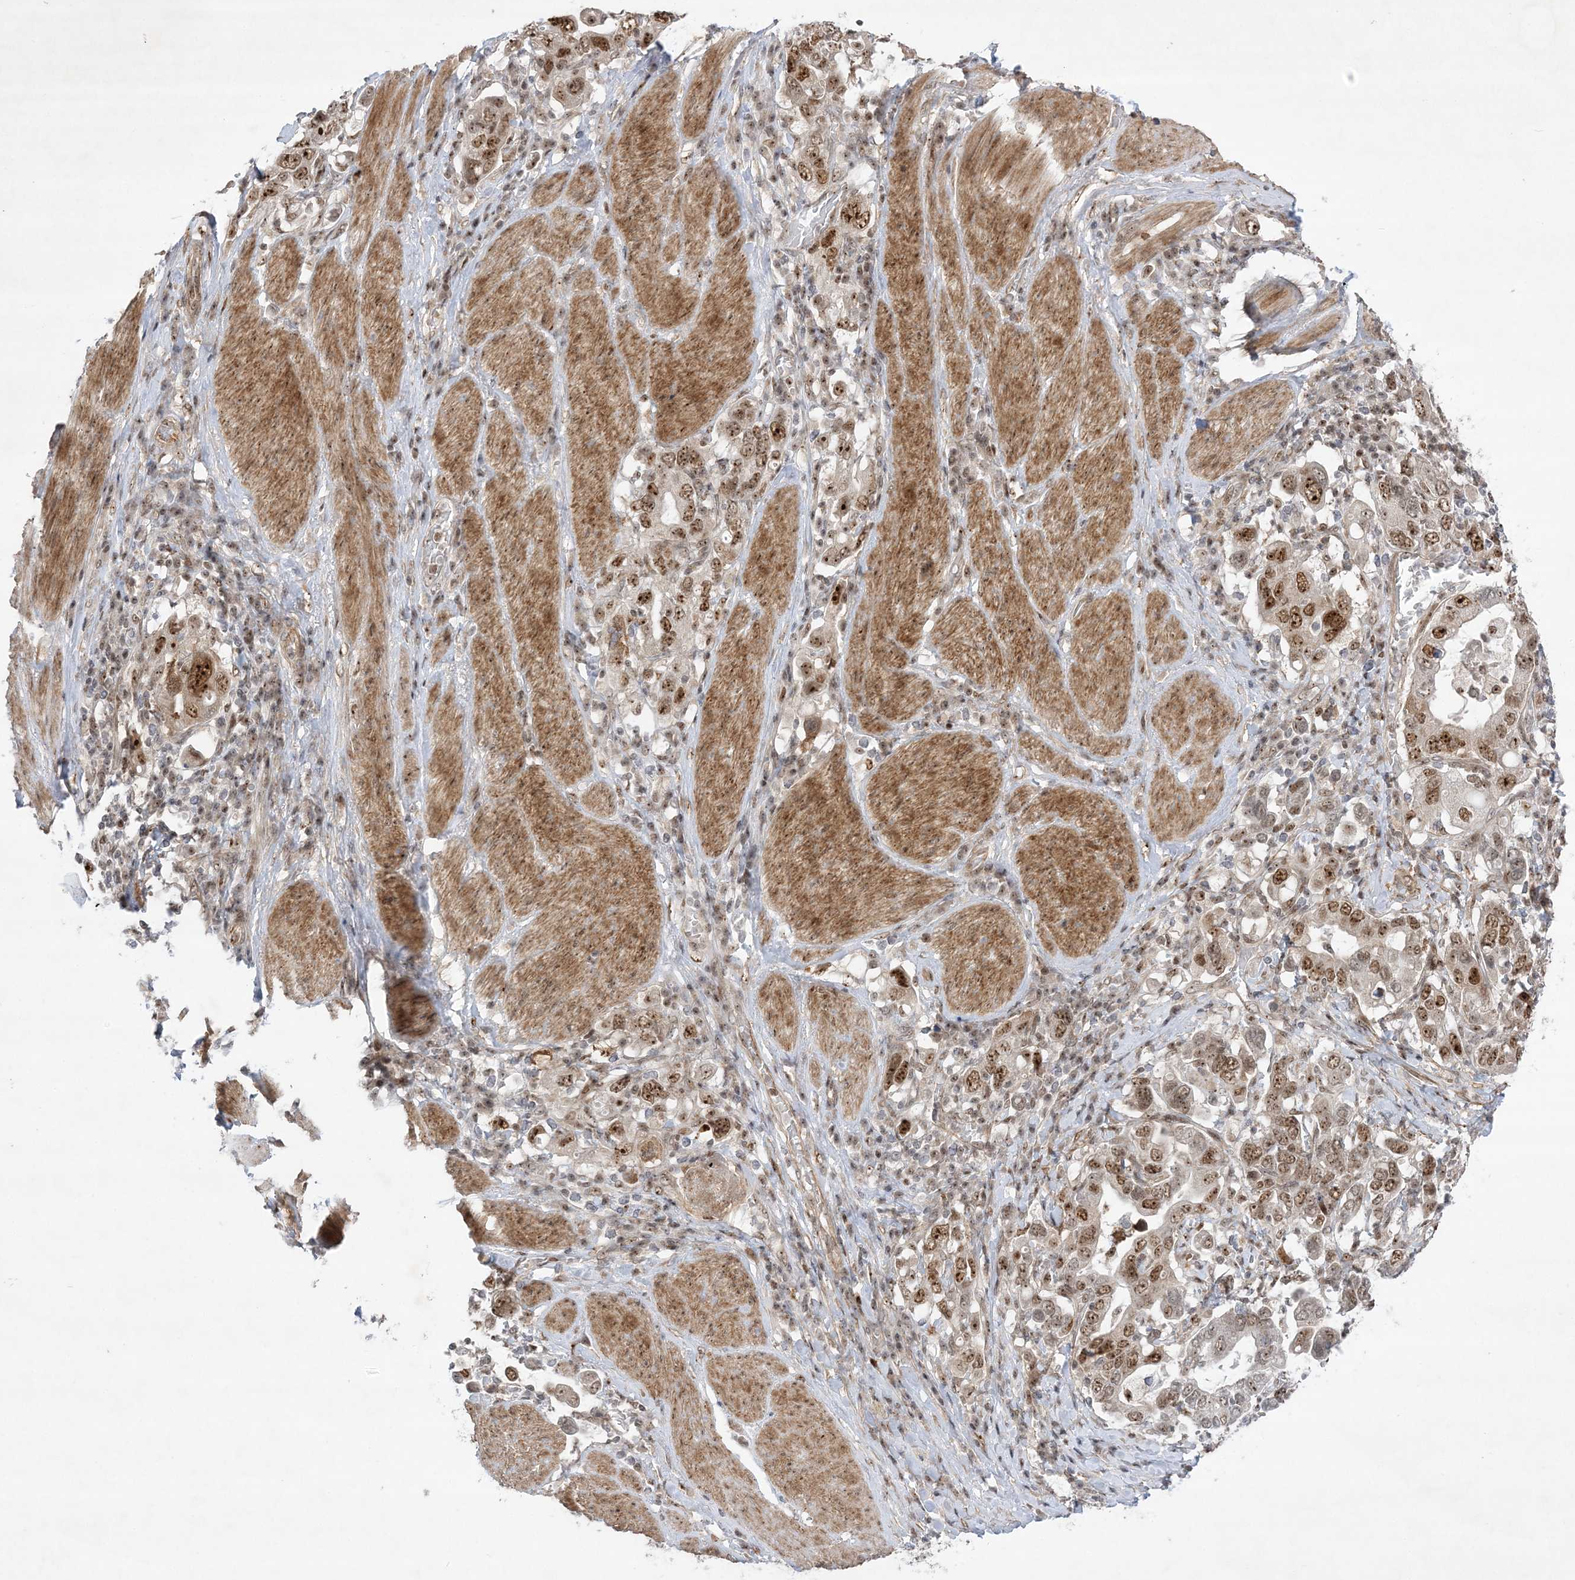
{"staining": {"intensity": "strong", "quantity": "25%-75%", "location": "nuclear"}, "tissue": "stomach cancer", "cell_type": "Tumor cells", "image_type": "cancer", "snomed": [{"axis": "morphology", "description": "Adenocarcinoma, NOS"}, {"axis": "topography", "description": "Stomach, upper"}], "caption": "Immunohistochemical staining of stomach cancer (adenocarcinoma) reveals high levels of strong nuclear protein staining in about 25%-75% of tumor cells.", "gene": "NPM3", "patient": {"sex": "male", "age": 62}}